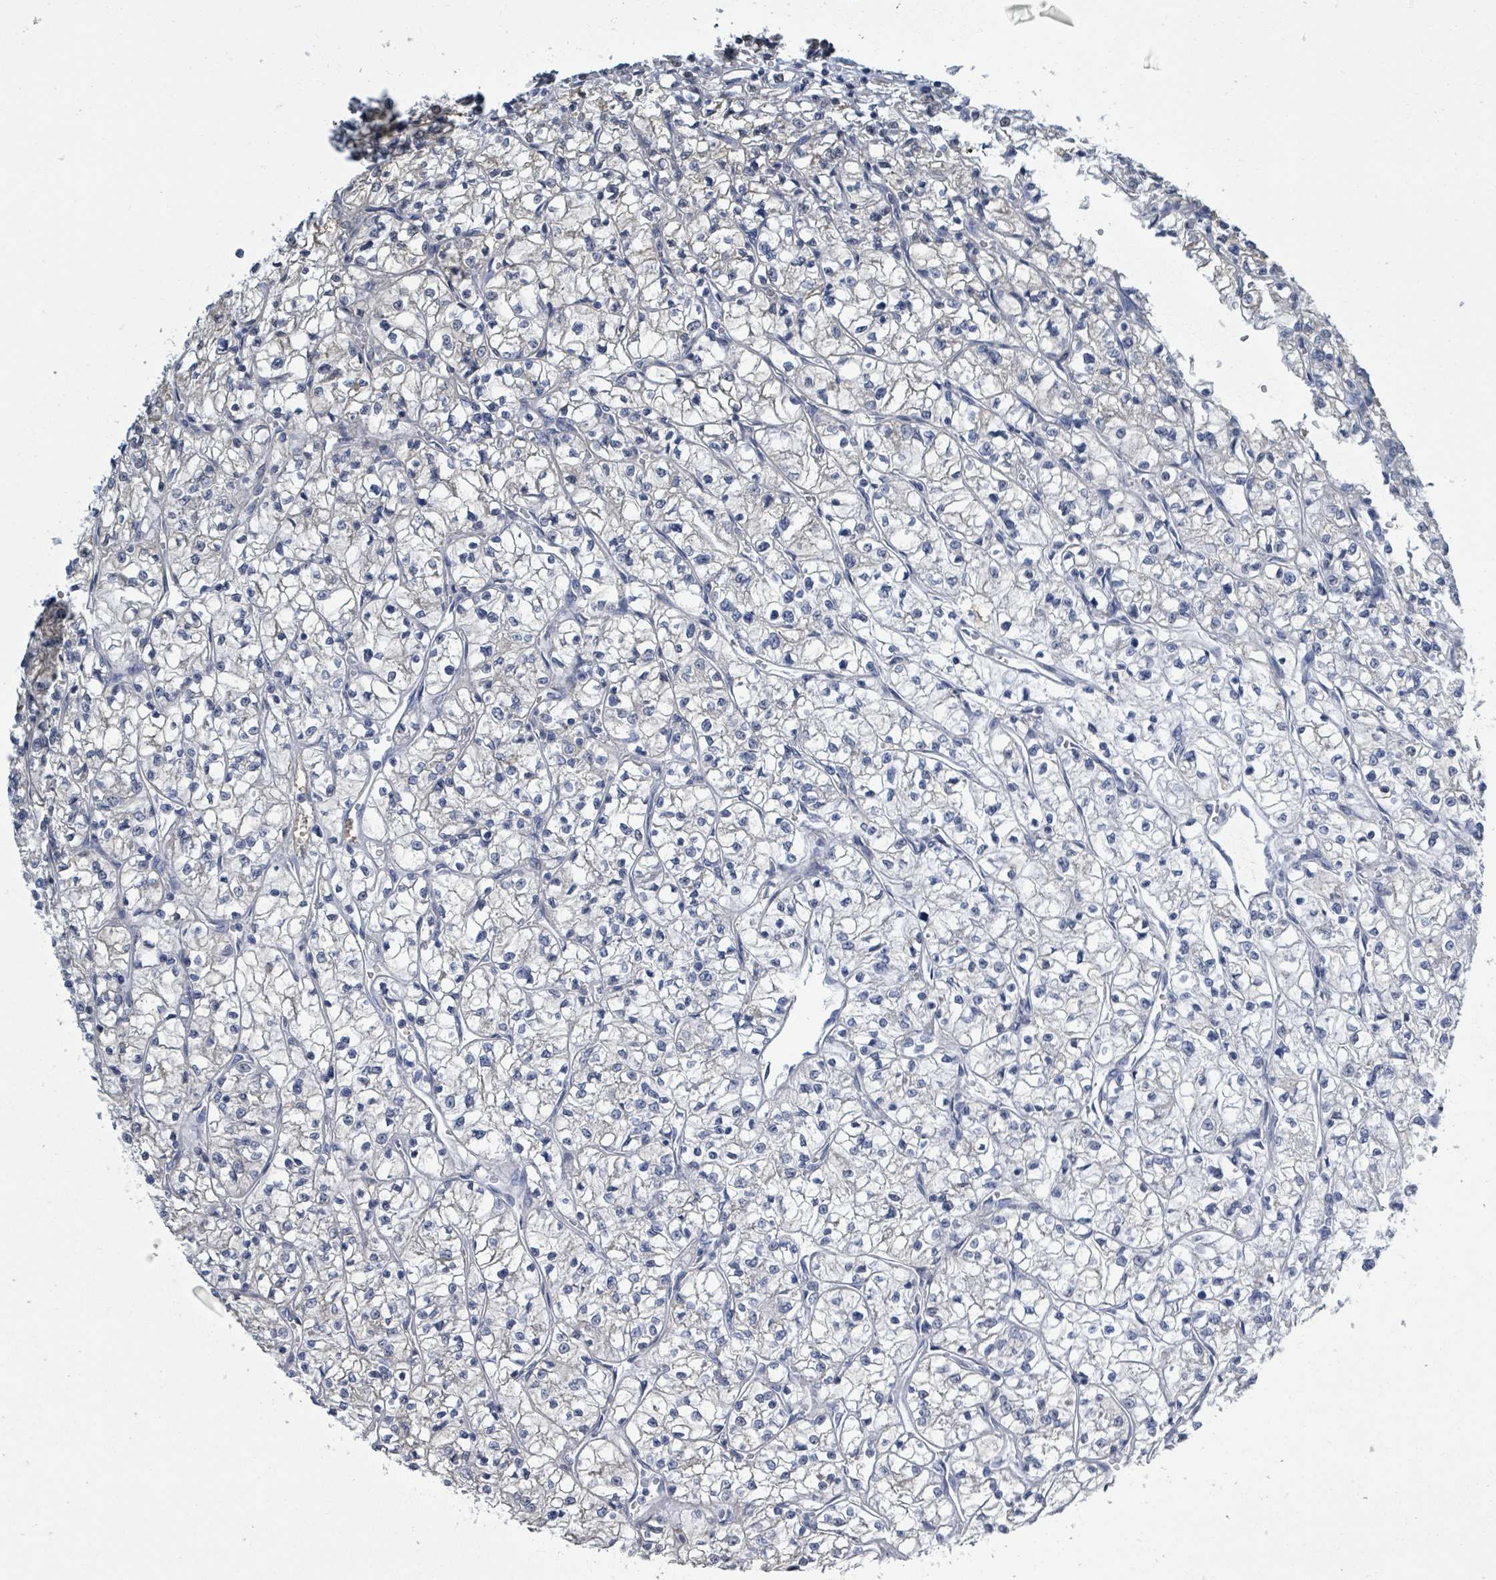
{"staining": {"intensity": "negative", "quantity": "none", "location": "none"}, "tissue": "renal cancer", "cell_type": "Tumor cells", "image_type": "cancer", "snomed": [{"axis": "morphology", "description": "Adenocarcinoma, NOS"}, {"axis": "topography", "description": "Kidney"}], "caption": "Tumor cells are negative for protein expression in human renal adenocarcinoma.", "gene": "DGKZ", "patient": {"sex": "female", "age": 64}}